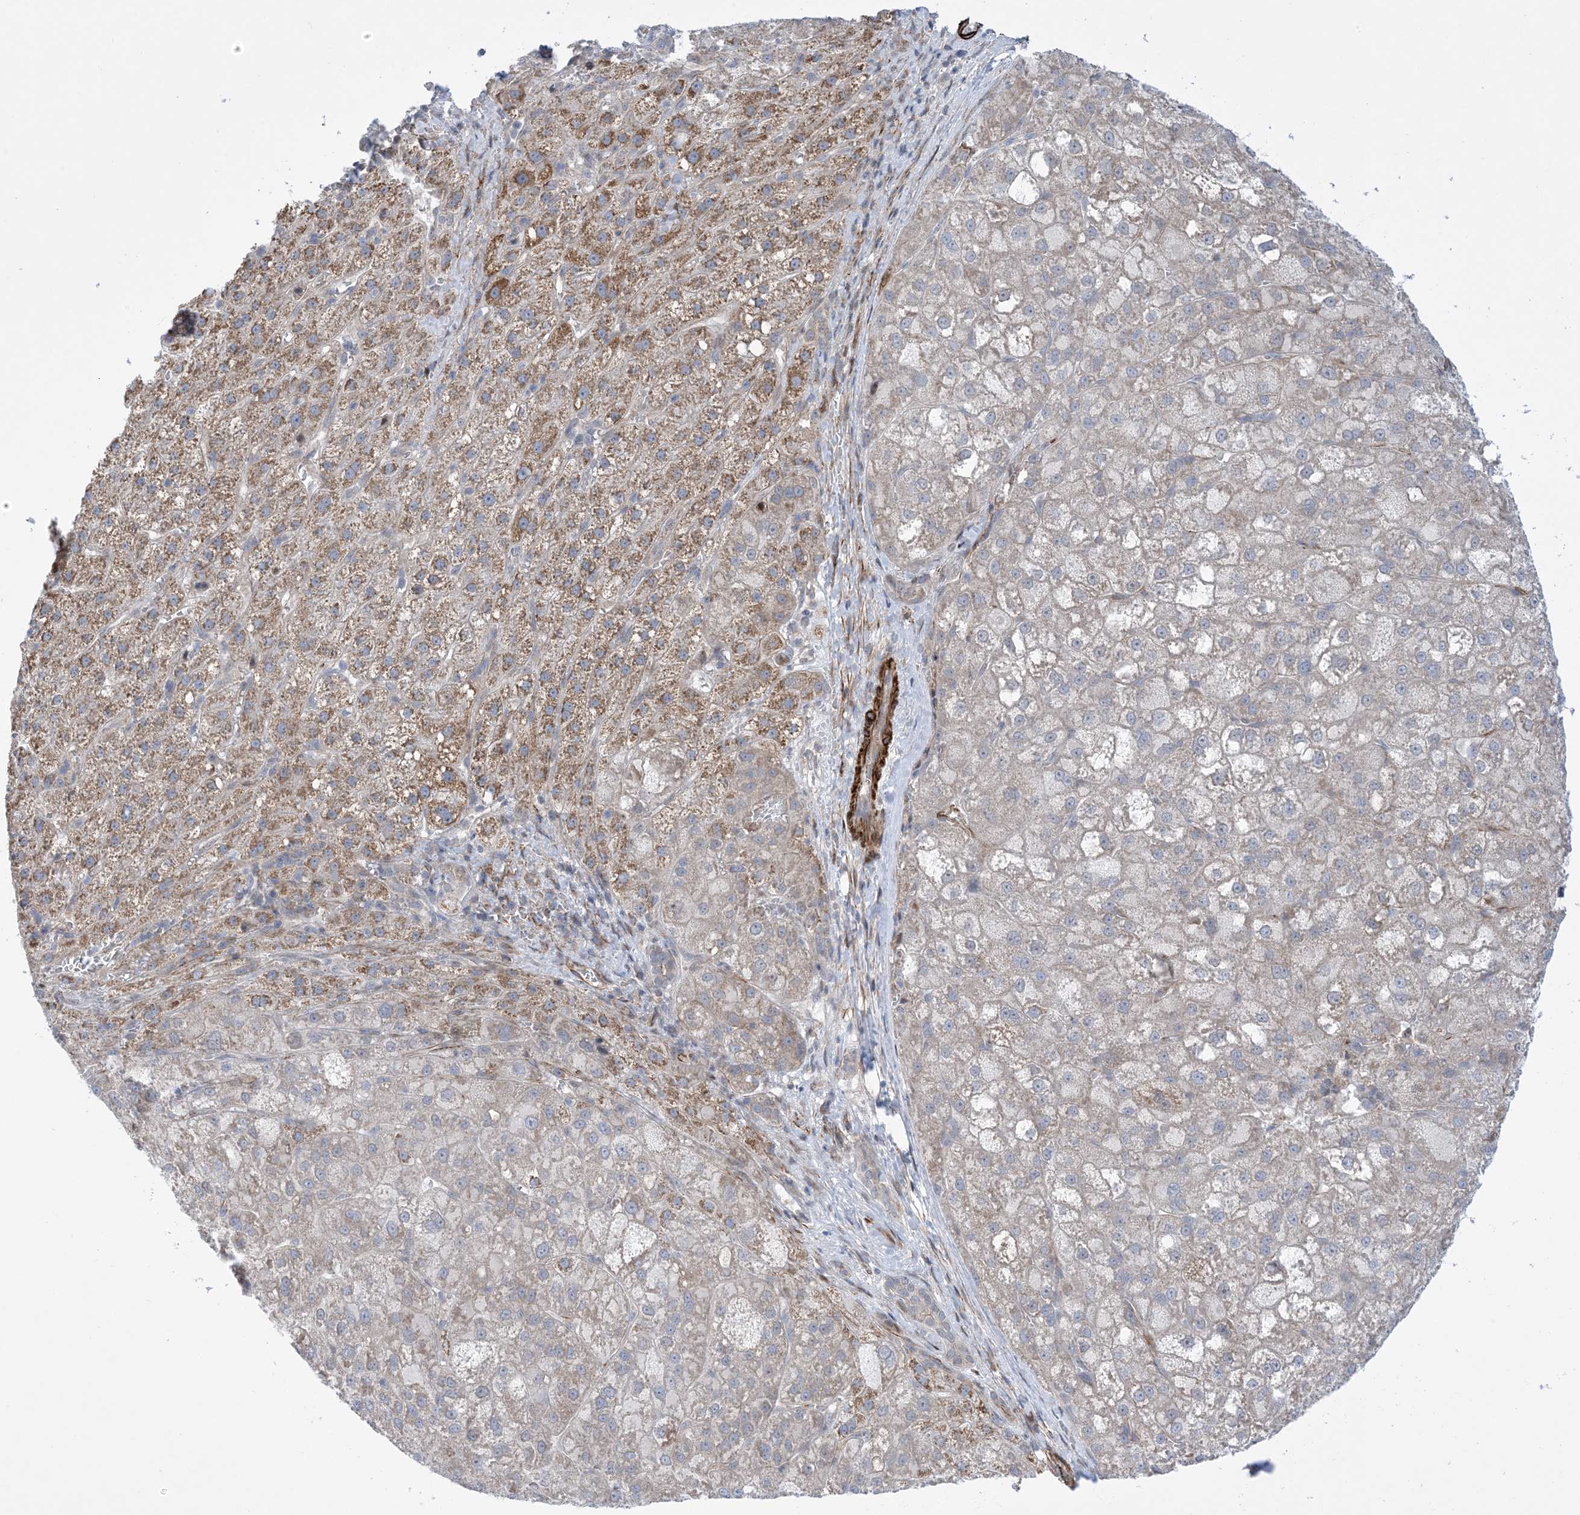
{"staining": {"intensity": "moderate", "quantity": "<25%", "location": "cytoplasmic/membranous"}, "tissue": "liver cancer", "cell_type": "Tumor cells", "image_type": "cancer", "snomed": [{"axis": "morphology", "description": "Carcinoma, Hepatocellular, NOS"}, {"axis": "topography", "description": "Liver"}], "caption": "Liver cancer tissue shows moderate cytoplasmic/membranous staining in about <25% of tumor cells", "gene": "ZNF8", "patient": {"sex": "male", "age": 57}}